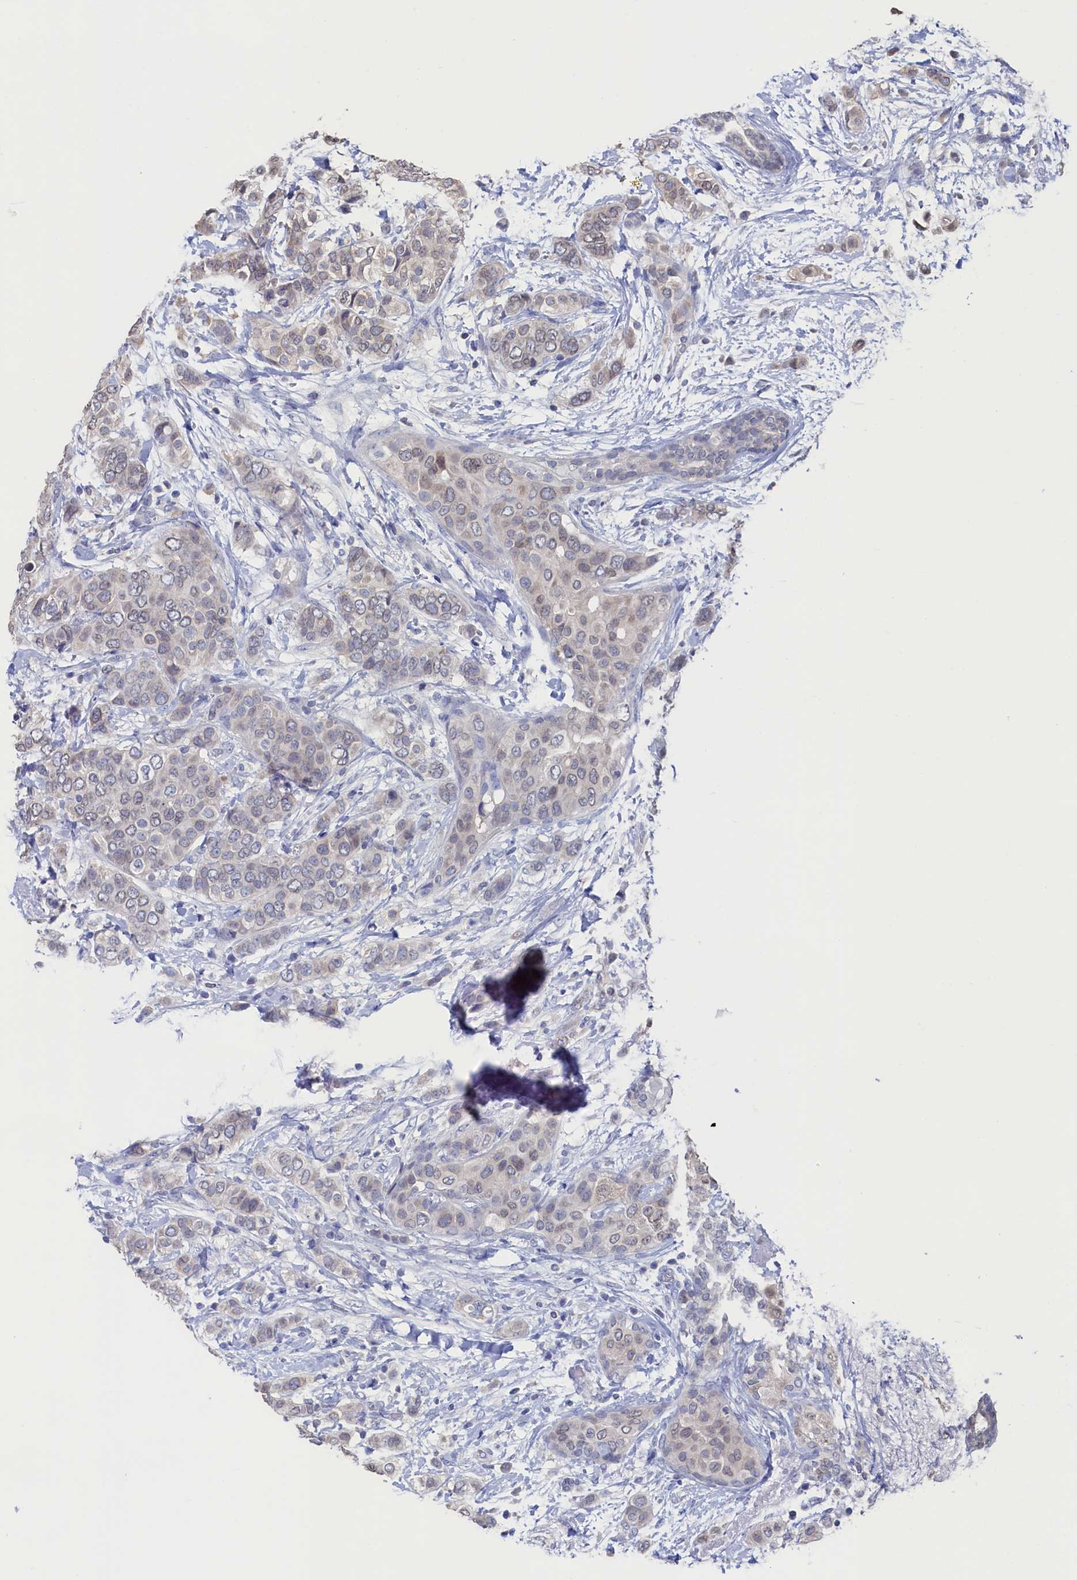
{"staining": {"intensity": "weak", "quantity": "<25%", "location": "nuclear"}, "tissue": "breast cancer", "cell_type": "Tumor cells", "image_type": "cancer", "snomed": [{"axis": "morphology", "description": "Lobular carcinoma"}, {"axis": "topography", "description": "Breast"}], "caption": "Lobular carcinoma (breast) was stained to show a protein in brown. There is no significant staining in tumor cells.", "gene": "C11orf54", "patient": {"sex": "female", "age": 51}}